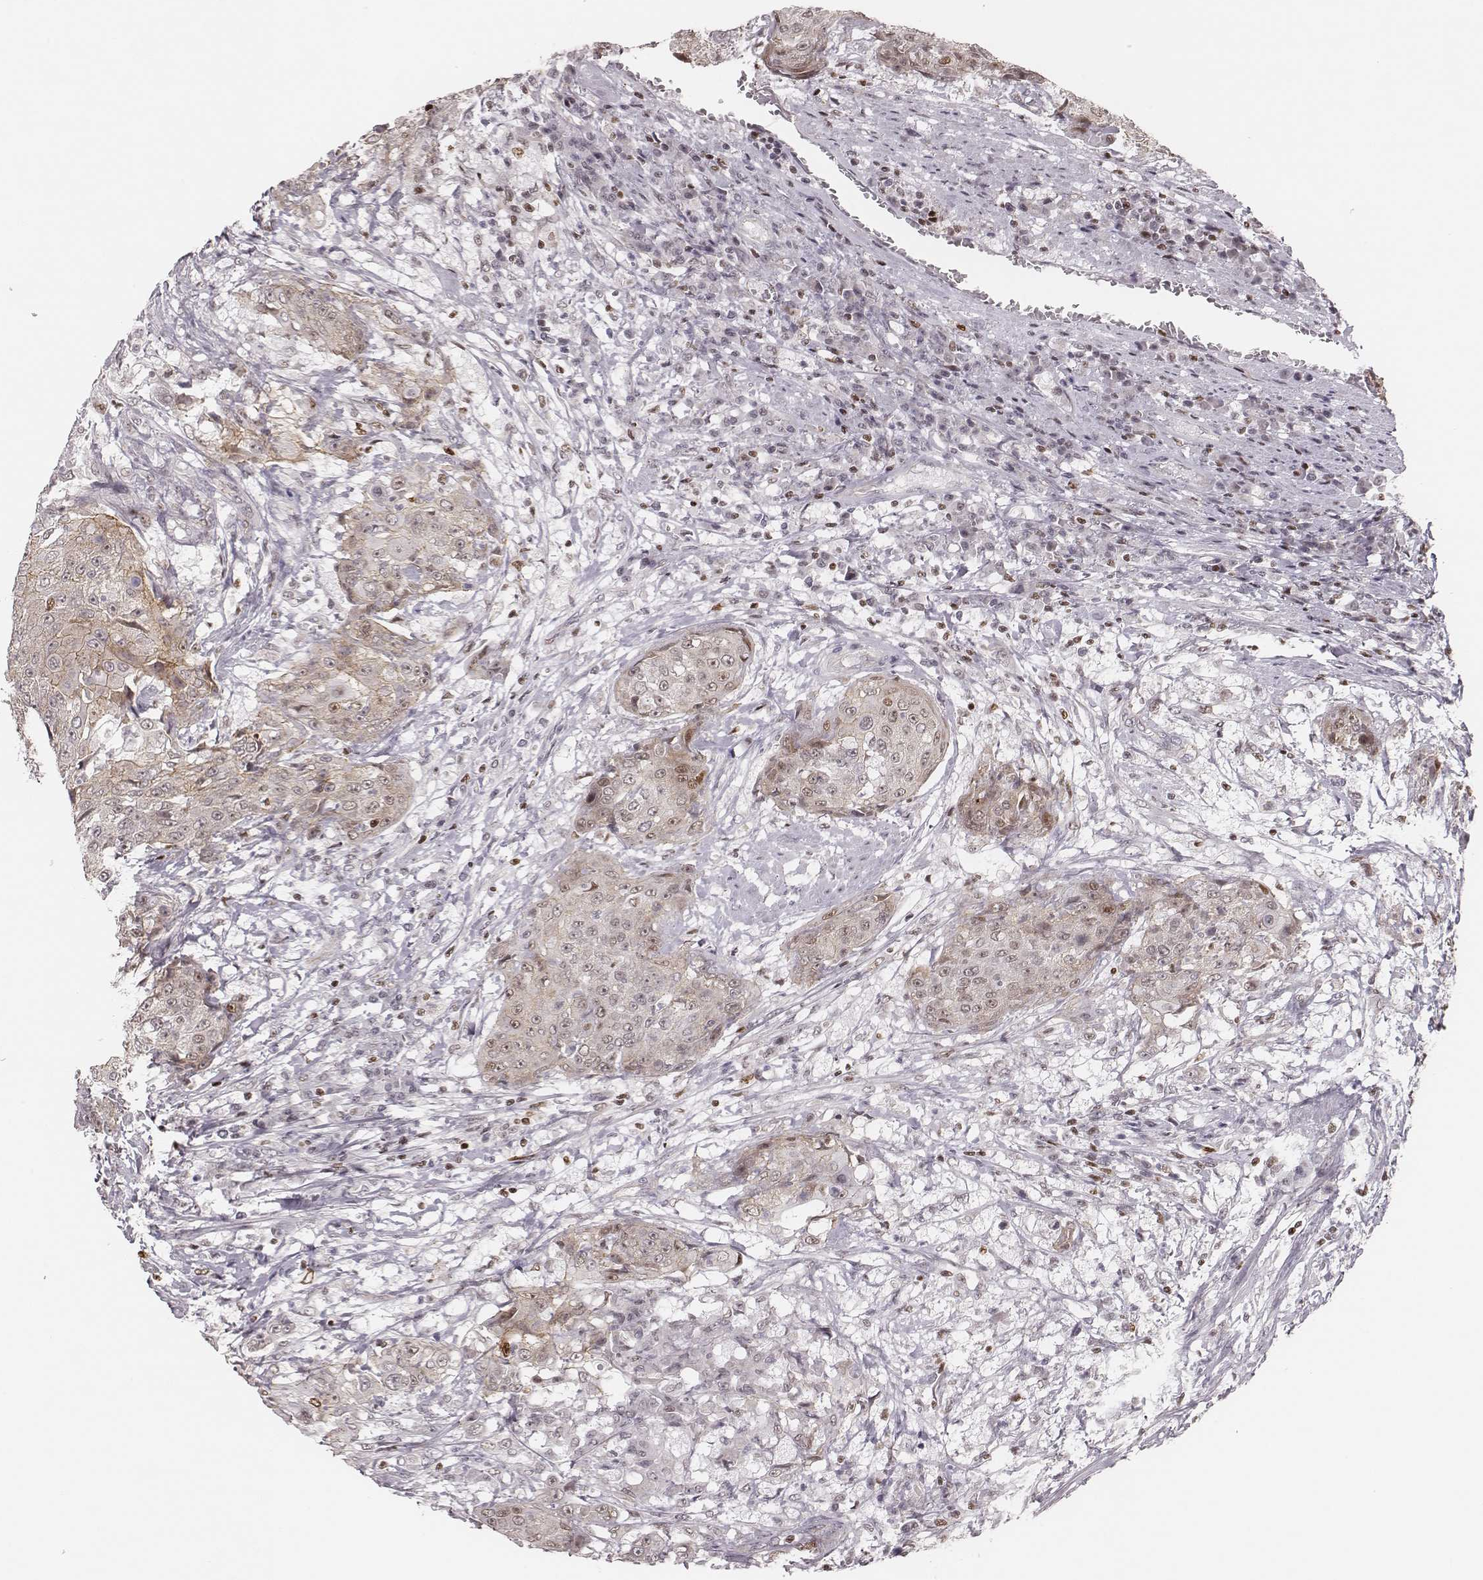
{"staining": {"intensity": "weak", "quantity": "25%-75%", "location": "cytoplasmic/membranous"}, "tissue": "urothelial cancer", "cell_type": "Tumor cells", "image_type": "cancer", "snomed": [{"axis": "morphology", "description": "Urothelial carcinoma, High grade"}, {"axis": "topography", "description": "Urinary bladder"}], "caption": "A micrograph of urothelial cancer stained for a protein reveals weak cytoplasmic/membranous brown staining in tumor cells. The staining was performed using DAB (3,3'-diaminobenzidine), with brown indicating positive protein expression. Nuclei are stained blue with hematoxylin.", "gene": "WDR59", "patient": {"sex": "female", "age": 63}}